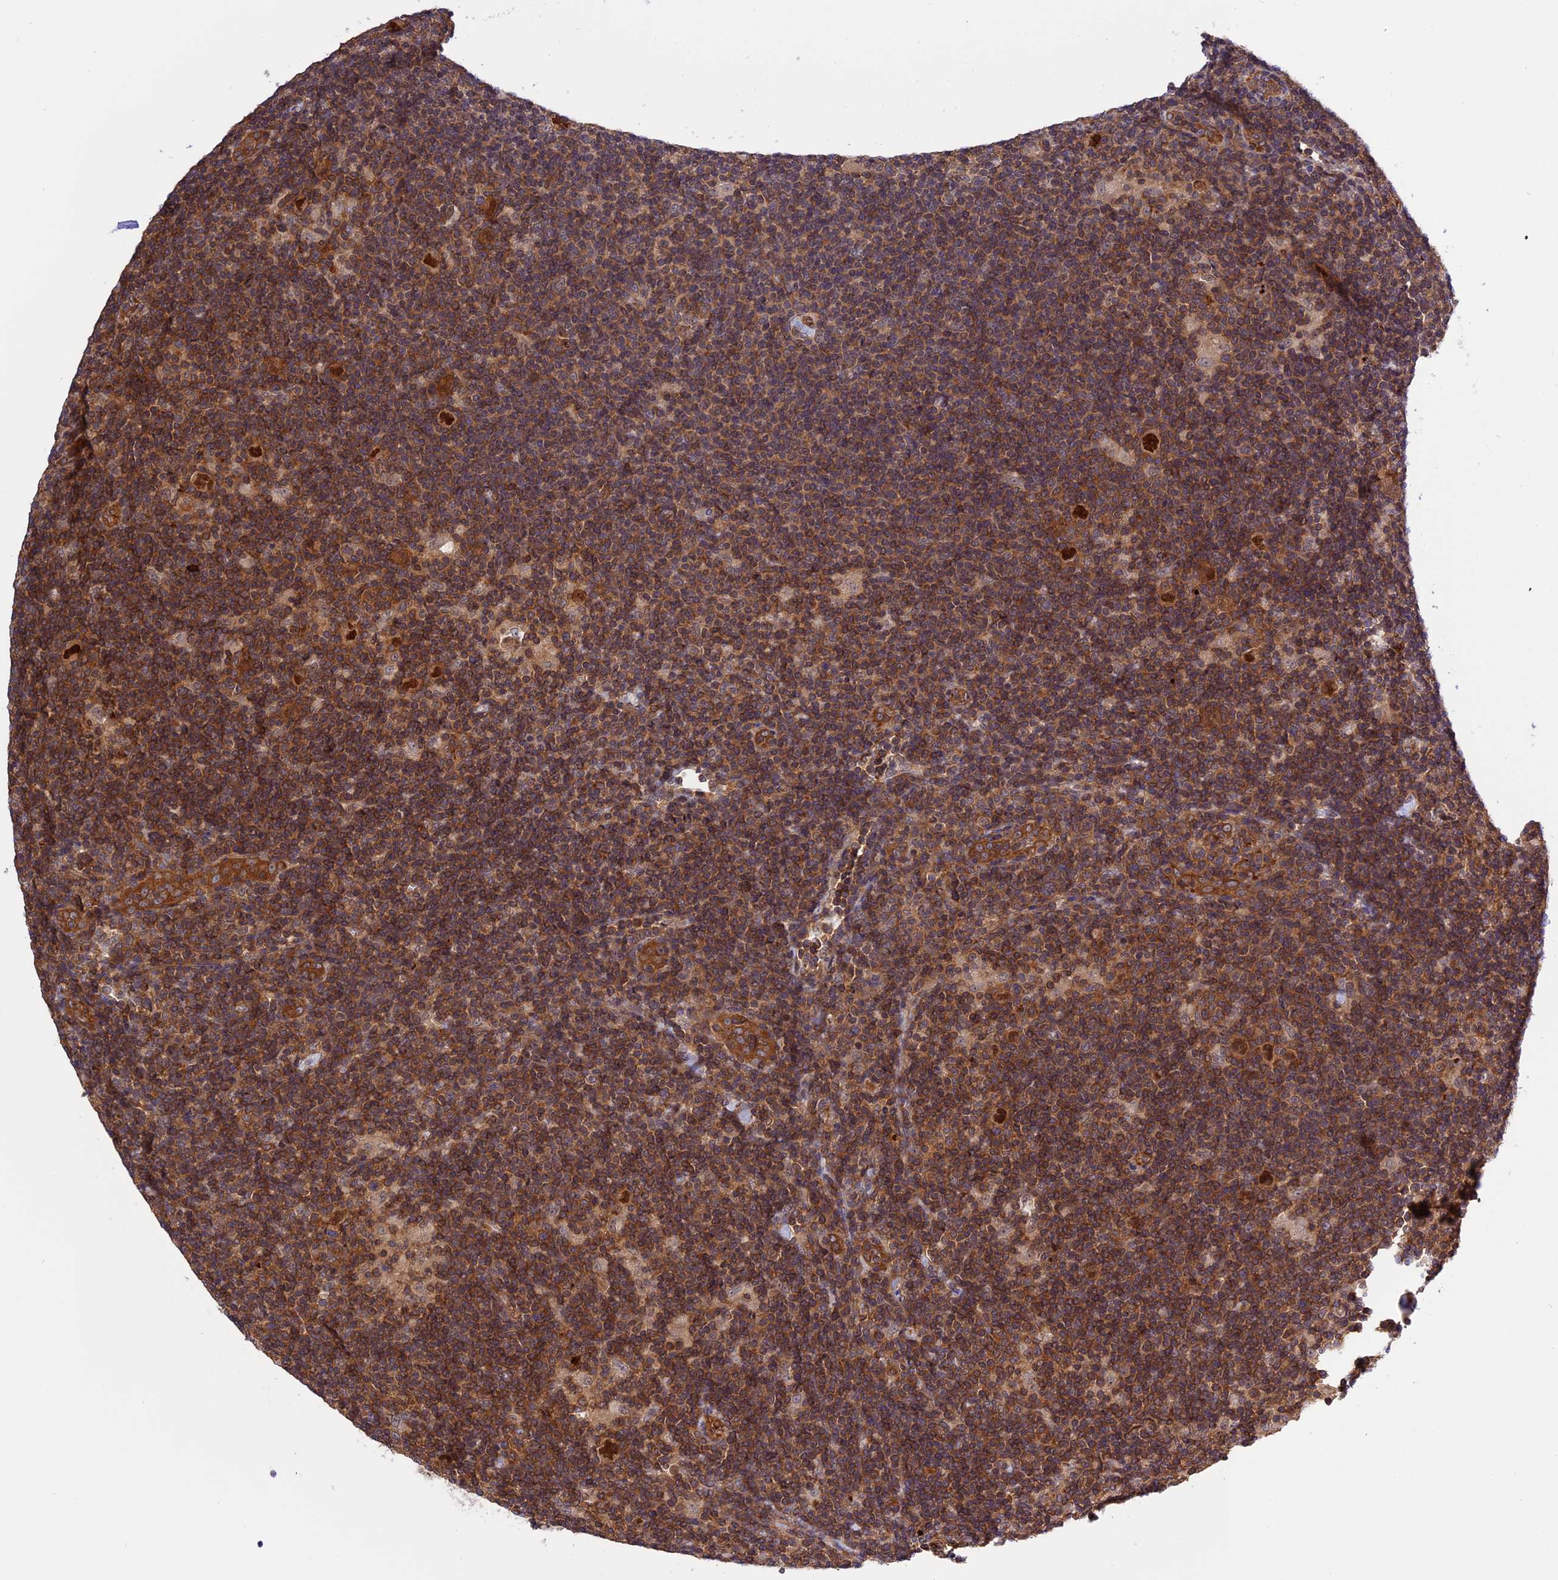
{"staining": {"intensity": "strong", "quantity": "25%-75%", "location": "nuclear"}, "tissue": "lymphoma", "cell_type": "Tumor cells", "image_type": "cancer", "snomed": [{"axis": "morphology", "description": "Hodgkin's disease, NOS"}, {"axis": "topography", "description": "Lymph node"}], "caption": "Hodgkin's disease stained for a protein reveals strong nuclear positivity in tumor cells.", "gene": "C5orf22", "patient": {"sex": "female", "age": 57}}